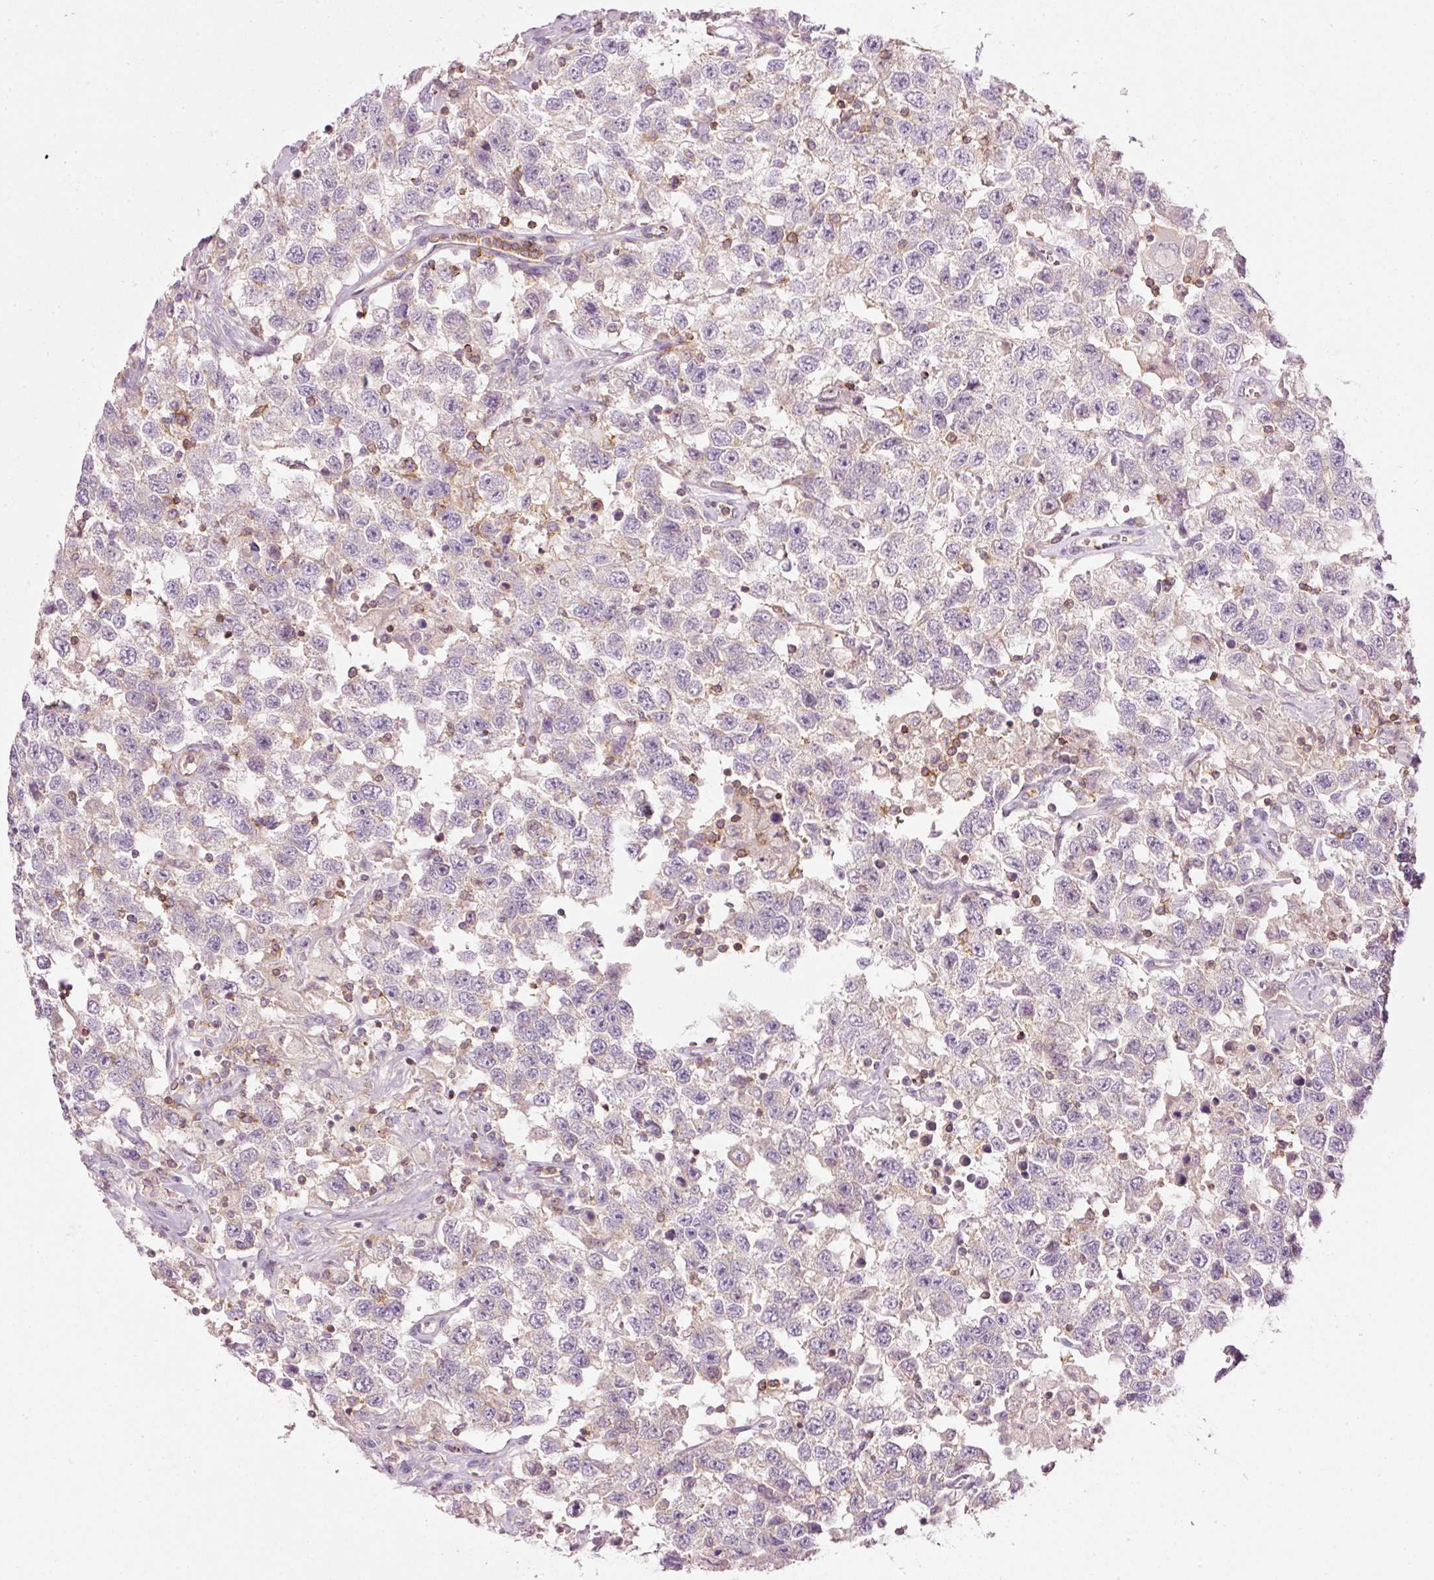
{"staining": {"intensity": "negative", "quantity": "none", "location": "none"}, "tissue": "testis cancer", "cell_type": "Tumor cells", "image_type": "cancer", "snomed": [{"axis": "morphology", "description": "Seminoma, NOS"}, {"axis": "topography", "description": "Testis"}], "caption": "The photomicrograph exhibits no staining of tumor cells in testis cancer.", "gene": "SIPA1", "patient": {"sex": "male", "age": 41}}